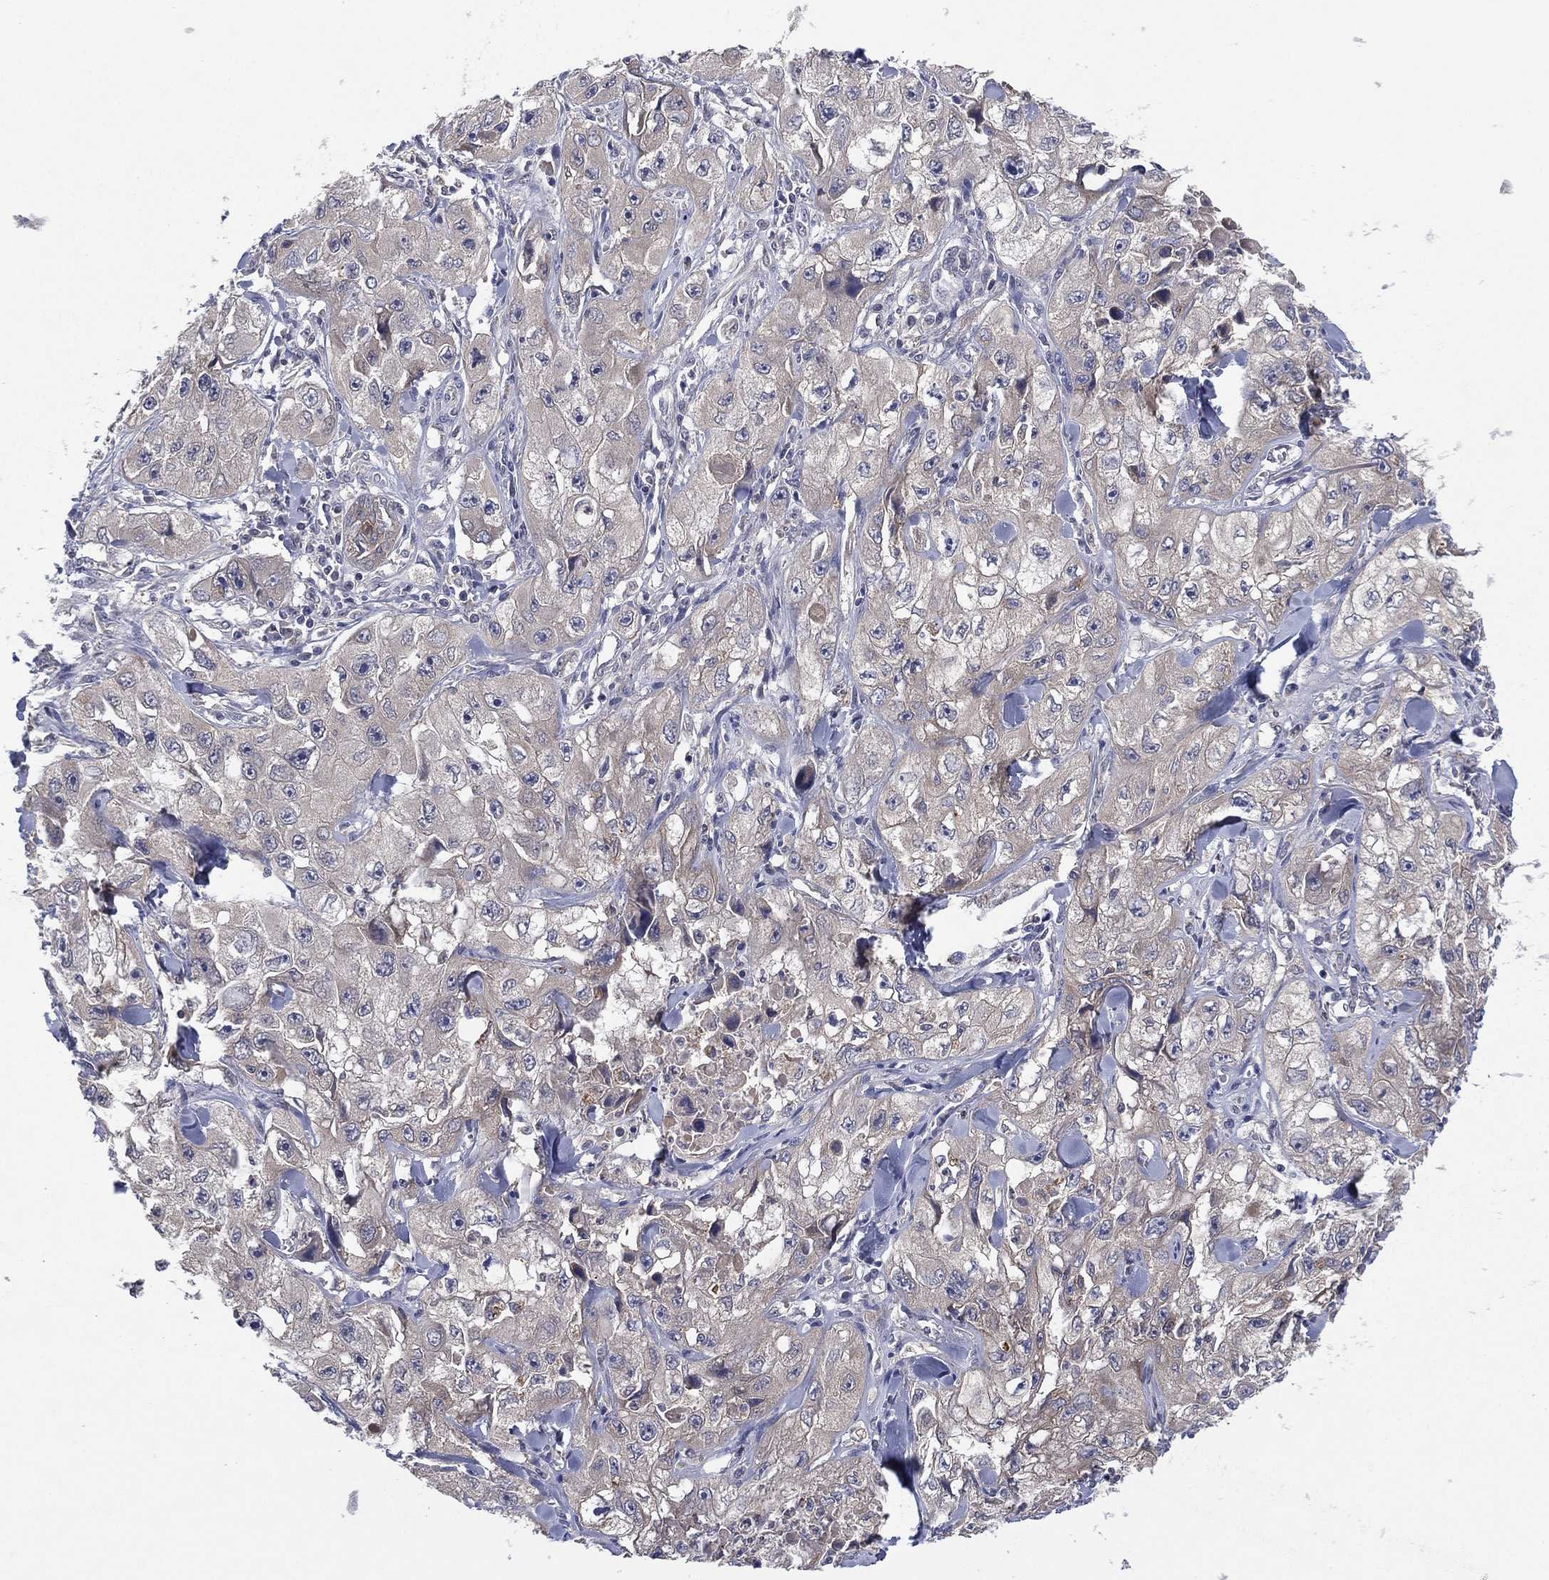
{"staining": {"intensity": "negative", "quantity": "none", "location": "none"}, "tissue": "skin cancer", "cell_type": "Tumor cells", "image_type": "cancer", "snomed": [{"axis": "morphology", "description": "Squamous cell carcinoma, NOS"}, {"axis": "topography", "description": "Skin"}, {"axis": "topography", "description": "Subcutis"}], "caption": "Tumor cells show no significant positivity in squamous cell carcinoma (skin). (DAB (3,3'-diaminobenzidine) immunohistochemistry (IHC) visualized using brightfield microscopy, high magnification).", "gene": "MPP7", "patient": {"sex": "male", "age": 73}}